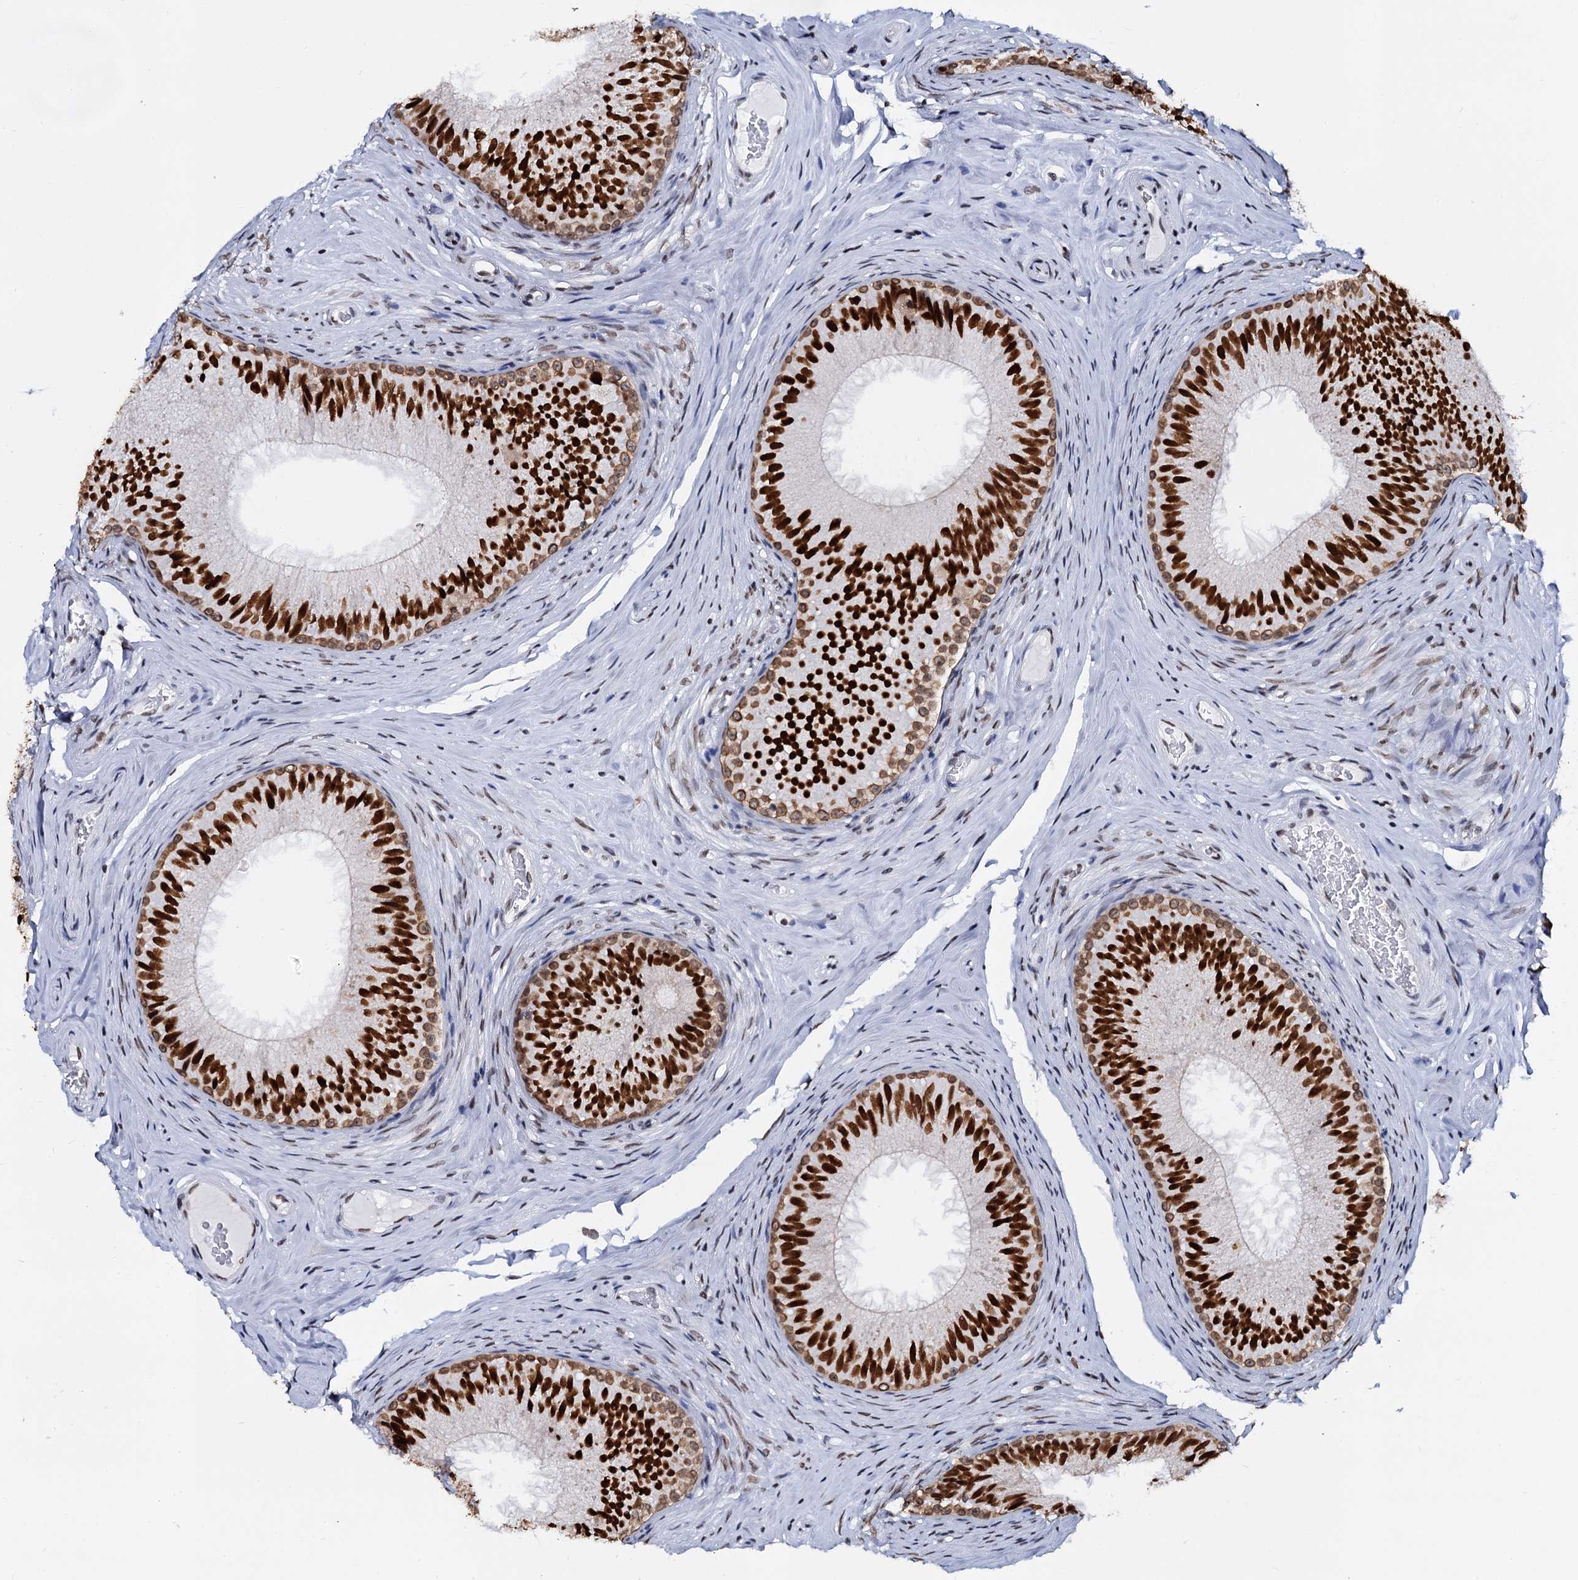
{"staining": {"intensity": "strong", "quantity": ">75%", "location": "nuclear"}, "tissue": "epididymis", "cell_type": "Glandular cells", "image_type": "normal", "snomed": [{"axis": "morphology", "description": "Normal tissue, NOS"}, {"axis": "topography", "description": "Epididymis"}], "caption": "There is high levels of strong nuclear staining in glandular cells of benign epididymis, as demonstrated by immunohistochemical staining (brown color).", "gene": "CMAS", "patient": {"sex": "male", "age": 34}}